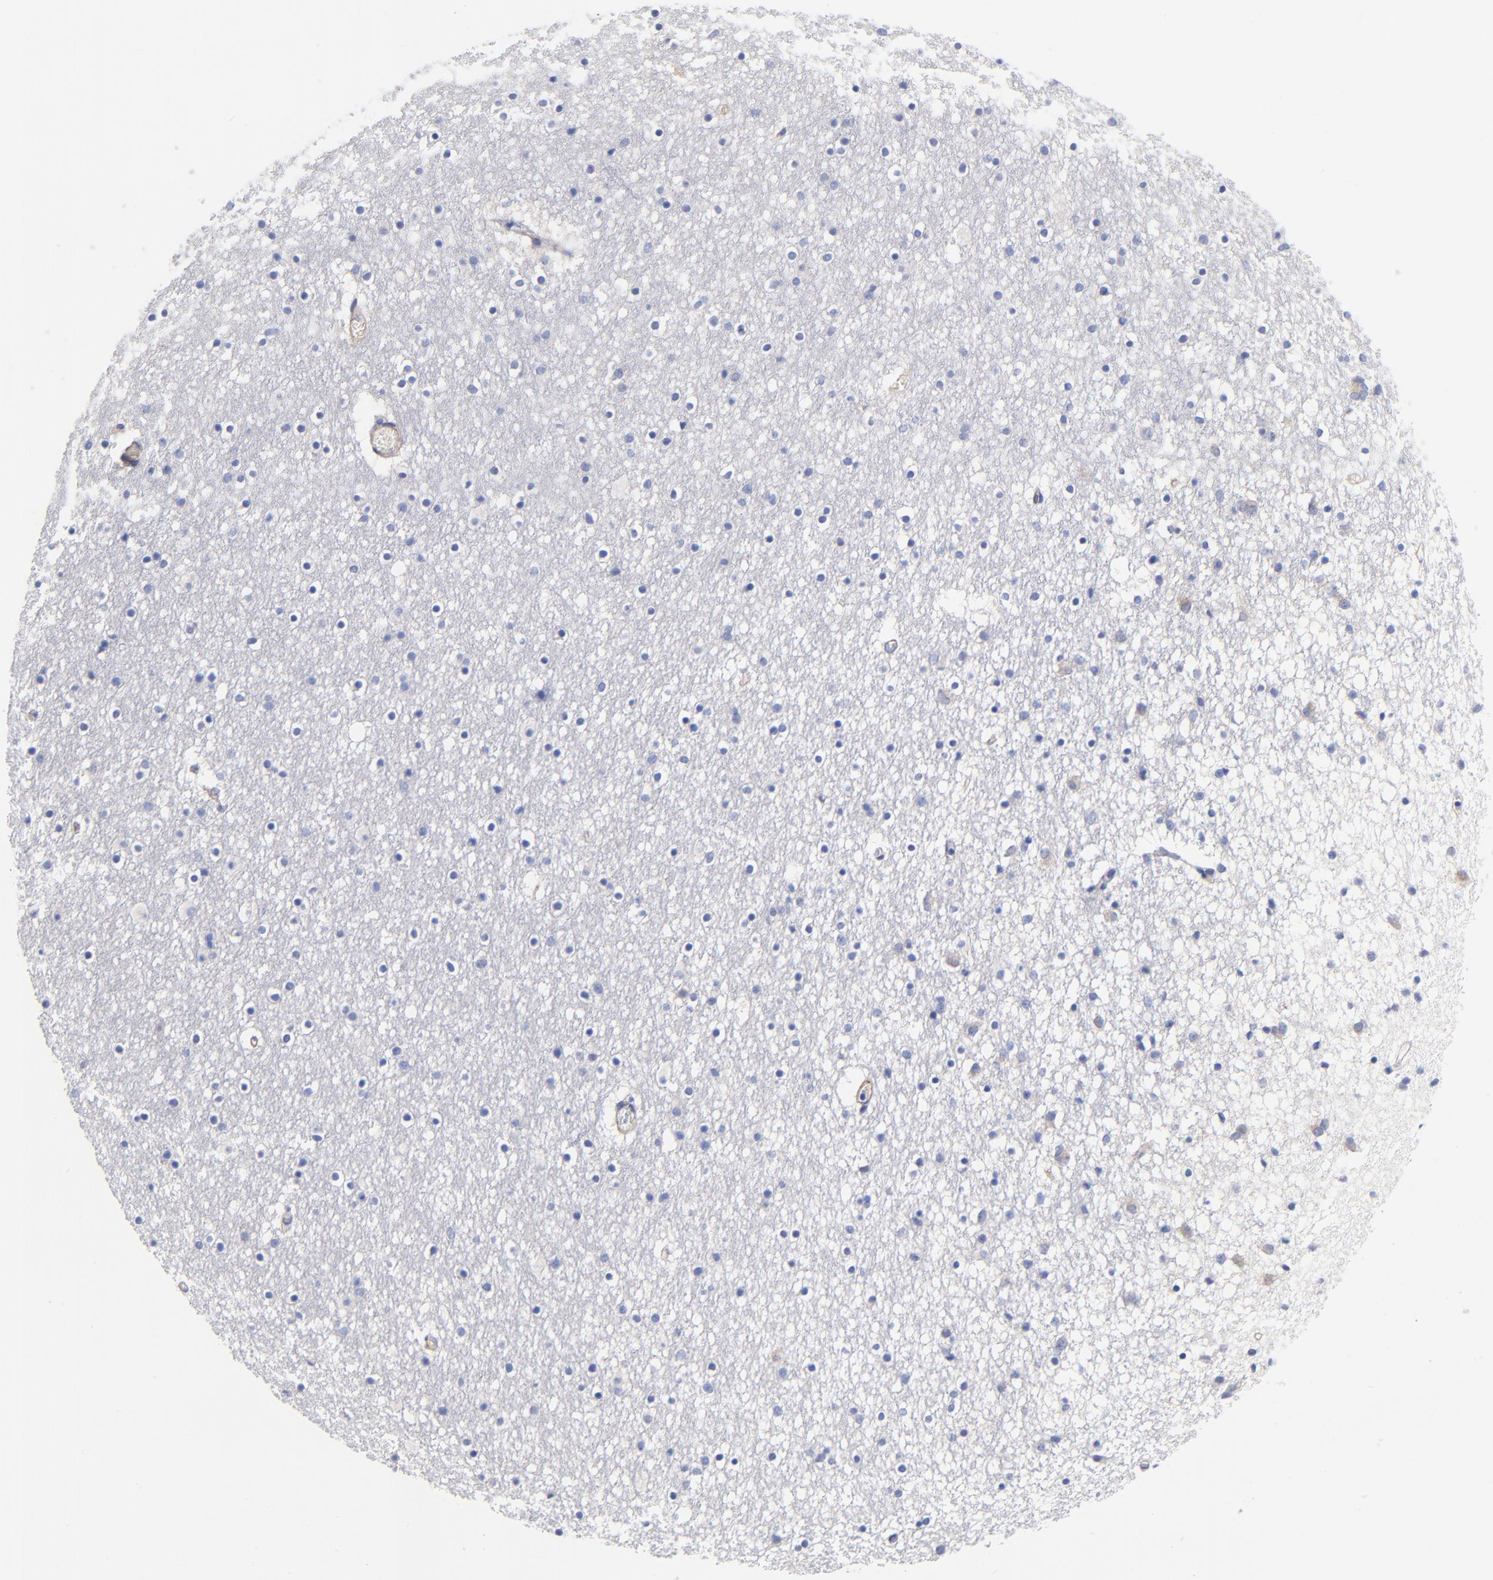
{"staining": {"intensity": "negative", "quantity": "none", "location": "none"}, "tissue": "caudate", "cell_type": "Glial cells", "image_type": "normal", "snomed": [{"axis": "morphology", "description": "Normal tissue, NOS"}, {"axis": "topography", "description": "Lateral ventricle wall"}], "caption": "This is an IHC micrograph of benign human caudate. There is no positivity in glial cells.", "gene": "SLC44A2", "patient": {"sex": "male", "age": 45}}